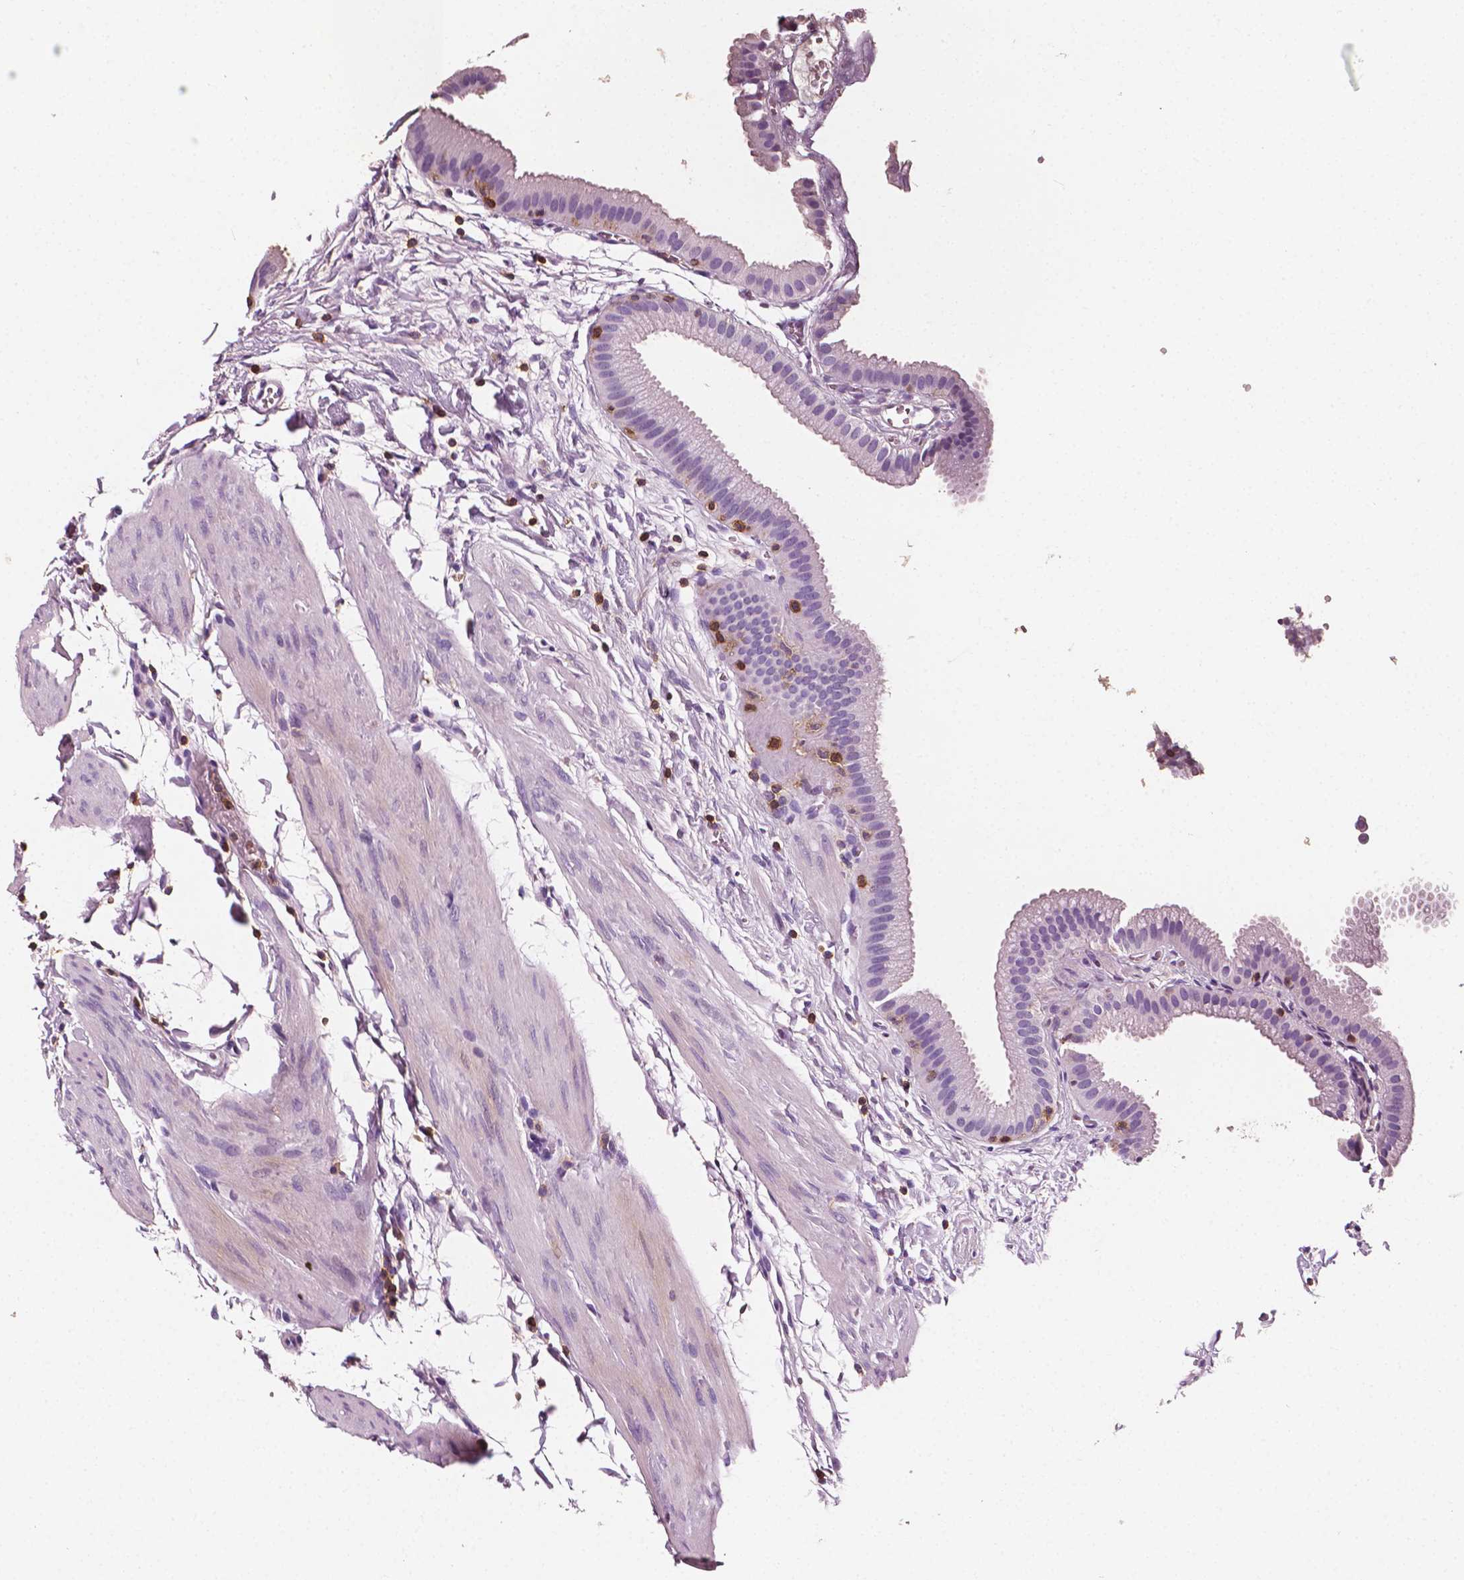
{"staining": {"intensity": "negative", "quantity": "none", "location": "none"}, "tissue": "gallbladder", "cell_type": "Glandular cells", "image_type": "normal", "snomed": [{"axis": "morphology", "description": "Normal tissue, NOS"}, {"axis": "topography", "description": "Gallbladder"}], "caption": "Normal gallbladder was stained to show a protein in brown. There is no significant expression in glandular cells. (DAB (3,3'-diaminobenzidine) IHC visualized using brightfield microscopy, high magnification).", "gene": "PTPRC", "patient": {"sex": "female", "age": 63}}